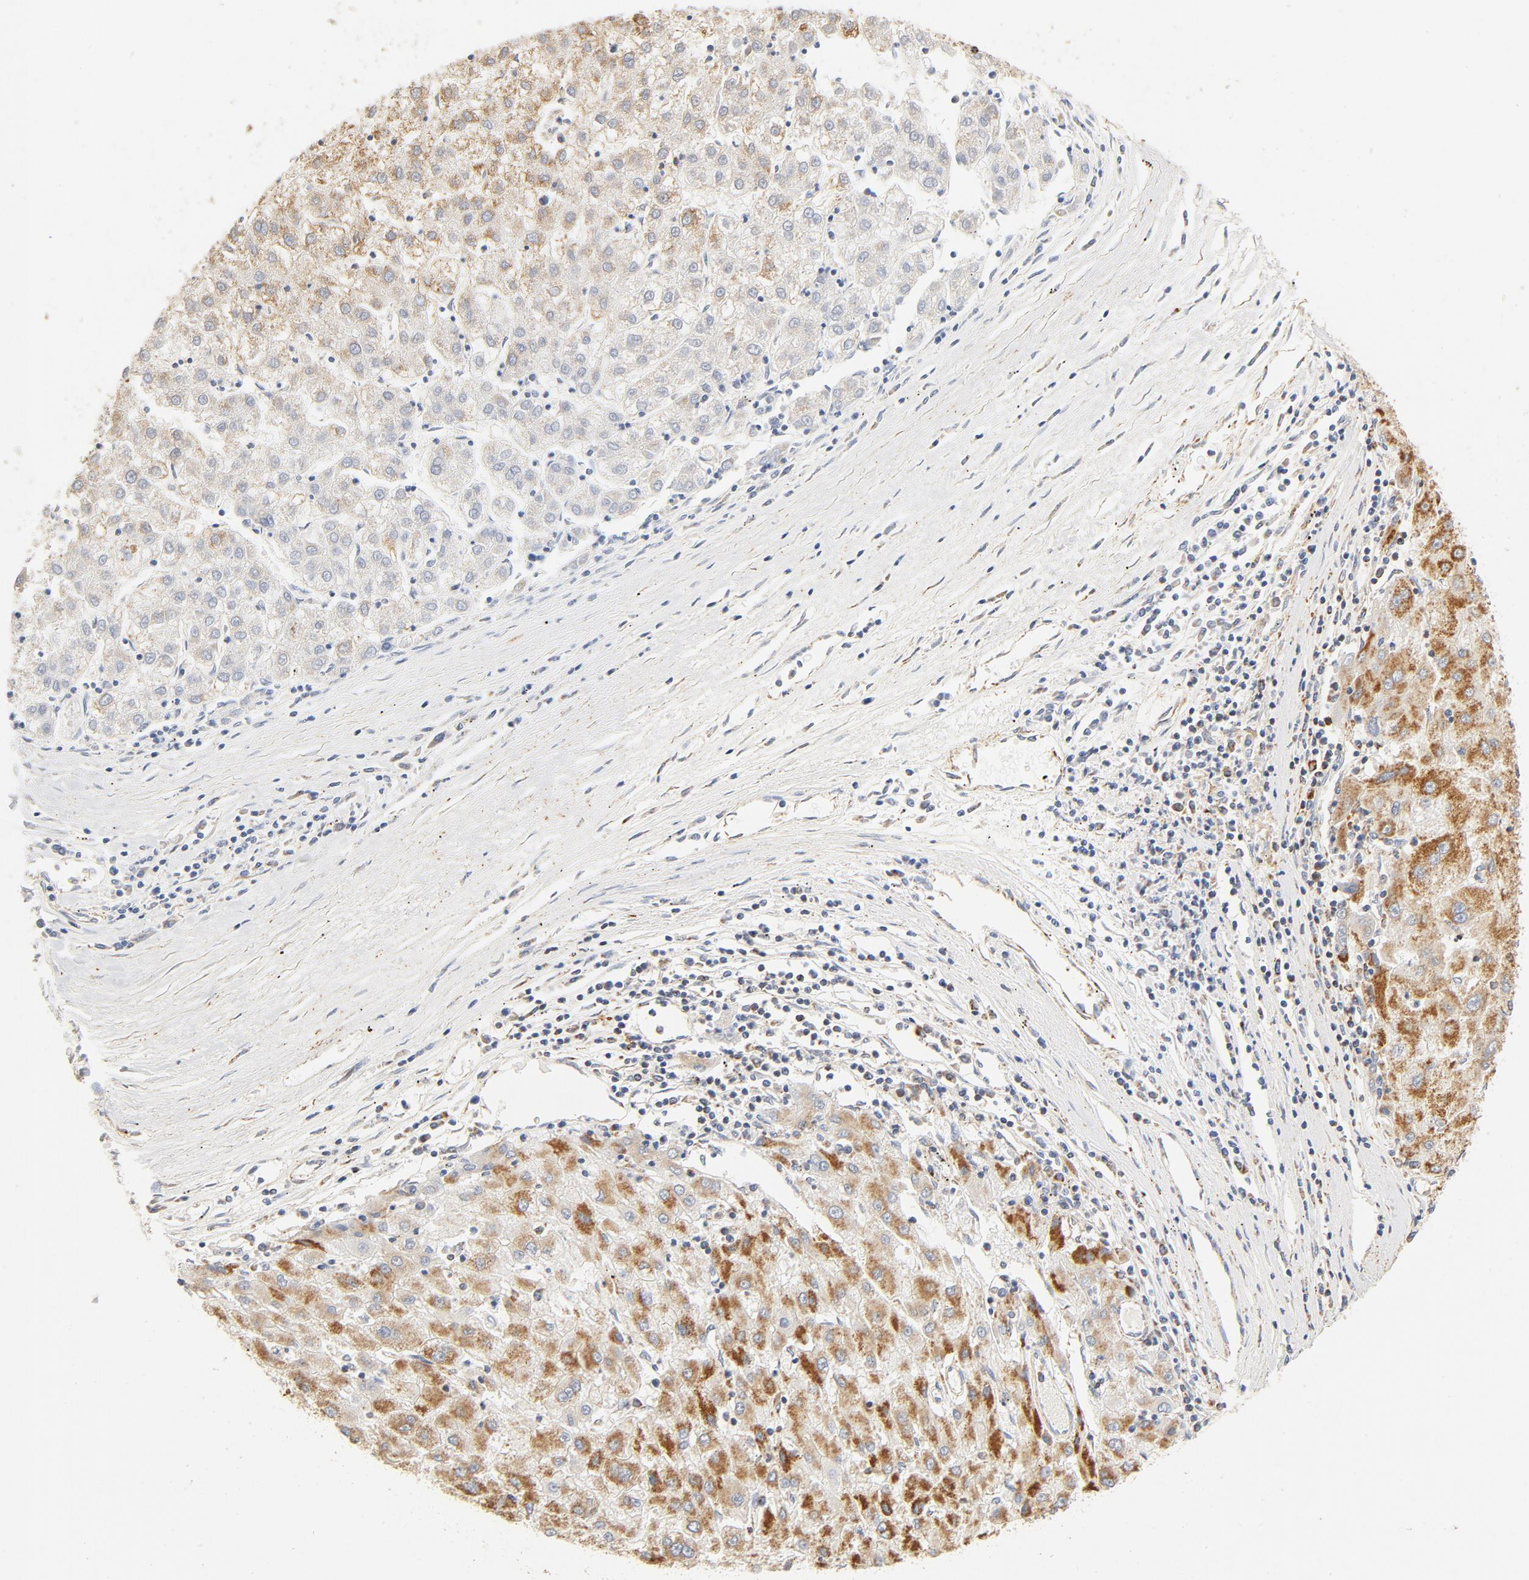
{"staining": {"intensity": "moderate", "quantity": ">75%", "location": "cytoplasmic/membranous"}, "tissue": "liver cancer", "cell_type": "Tumor cells", "image_type": "cancer", "snomed": [{"axis": "morphology", "description": "Carcinoma, Hepatocellular, NOS"}, {"axis": "topography", "description": "Liver"}], "caption": "Hepatocellular carcinoma (liver) tissue displays moderate cytoplasmic/membranous positivity in approximately >75% of tumor cells, visualized by immunohistochemistry. Ihc stains the protein in brown and the nuclei are stained blue.", "gene": "COX4I1", "patient": {"sex": "male", "age": 72}}